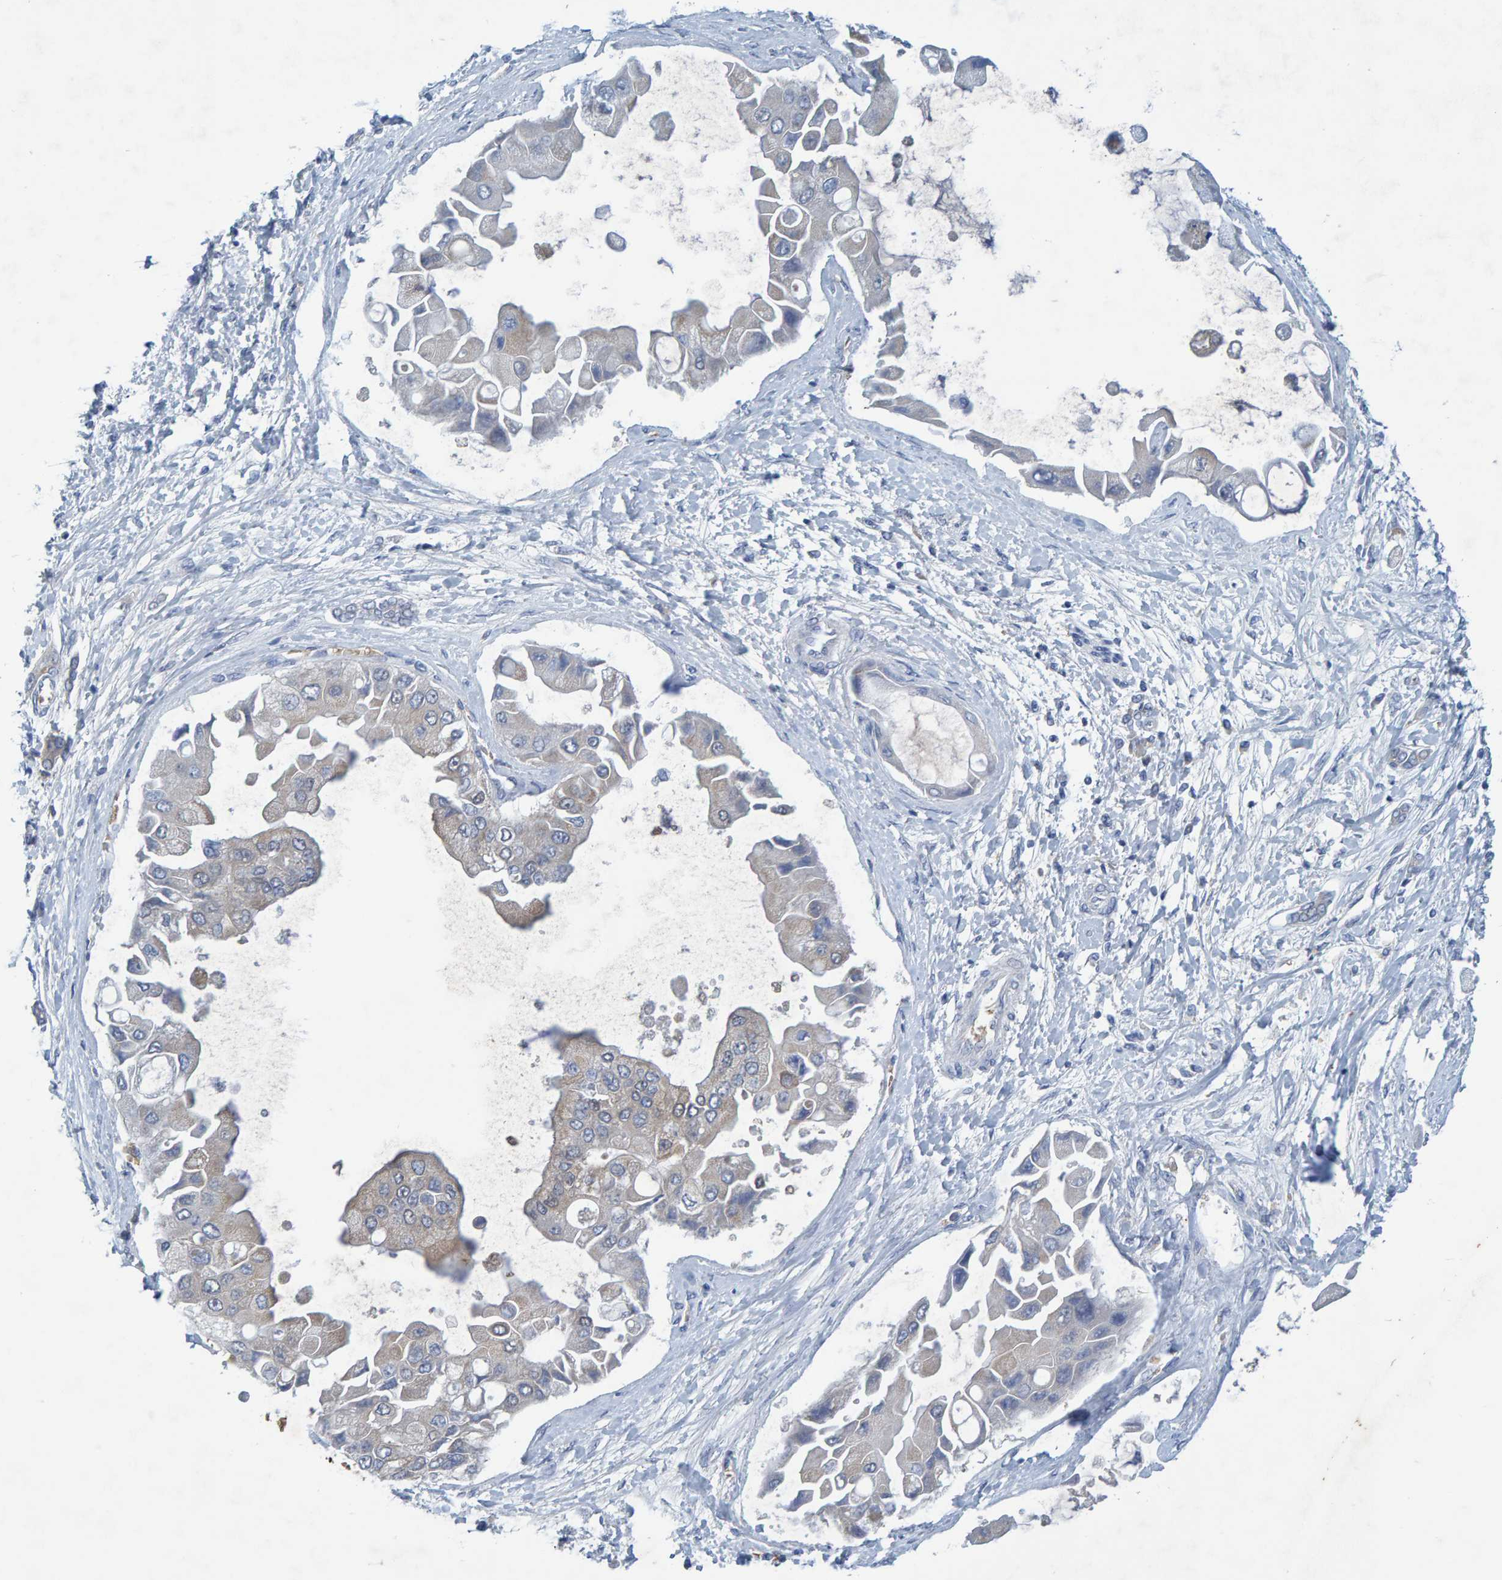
{"staining": {"intensity": "negative", "quantity": "none", "location": "none"}, "tissue": "liver cancer", "cell_type": "Tumor cells", "image_type": "cancer", "snomed": [{"axis": "morphology", "description": "Cholangiocarcinoma"}, {"axis": "topography", "description": "Liver"}], "caption": "An image of human liver cancer is negative for staining in tumor cells. The staining is performed using DAB (3,3'-diaminobenzidine) brown chromogen with nuclei counter-stained in using hematoxylin.", "gene": "ALAD", "patient": {"sex": "male", "age": 50}}